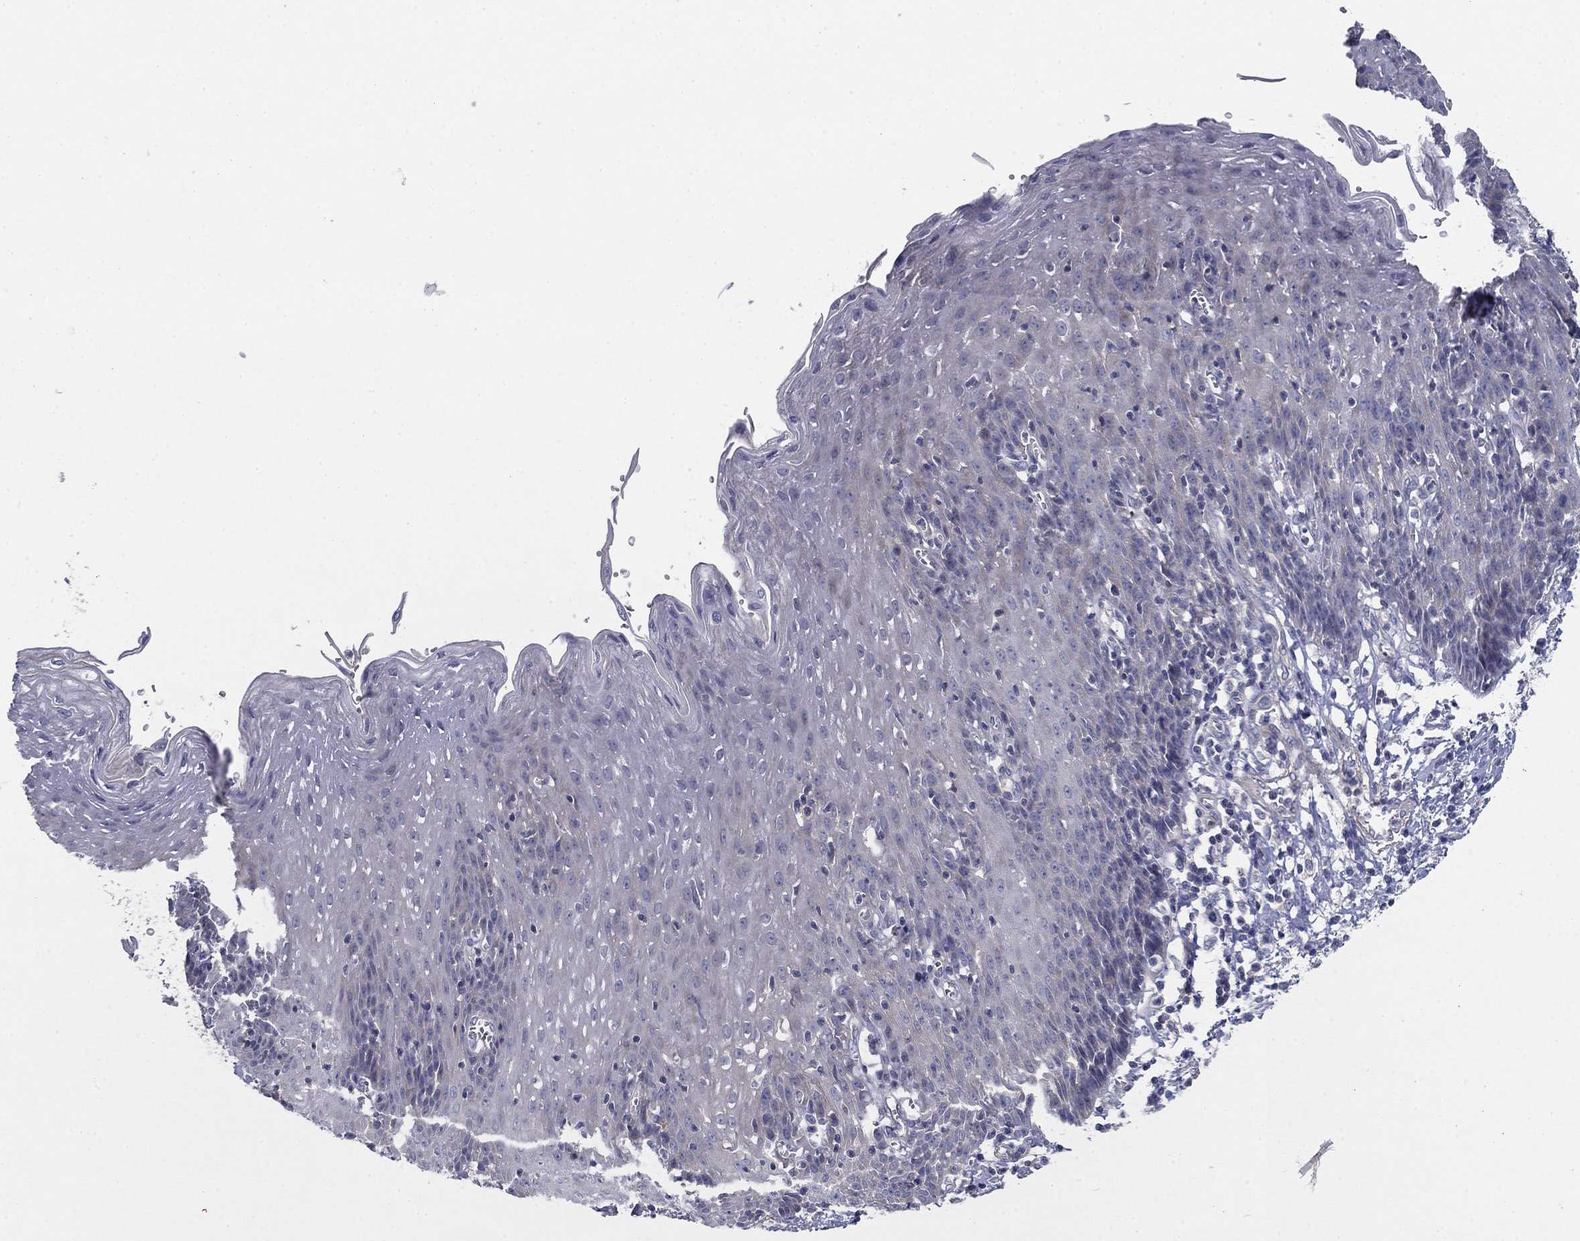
{"staining": {"intensity": "negative", "quantity": "none", "location": "none"}, "tissue": "esophagus", "cell_type": "Squamous epithelial cells", "image_type": "normal", "snomed": [{"axis": "morphology", "description": "Normal tissue, NOS"}, {"axis": "topography", "description": "Esophagus"}], "caption": "High magnification brightfield microscopy of unremarkable esophagus stained with DAB (brown) and counterstained with hematoxylin (blue): squamous epithelial cells show no significant staining. (DAB IHC visualized using brightfield microscopy, high magnification).", "gene": "GRK7", "patient": {"sex": "male", "age": 57}}